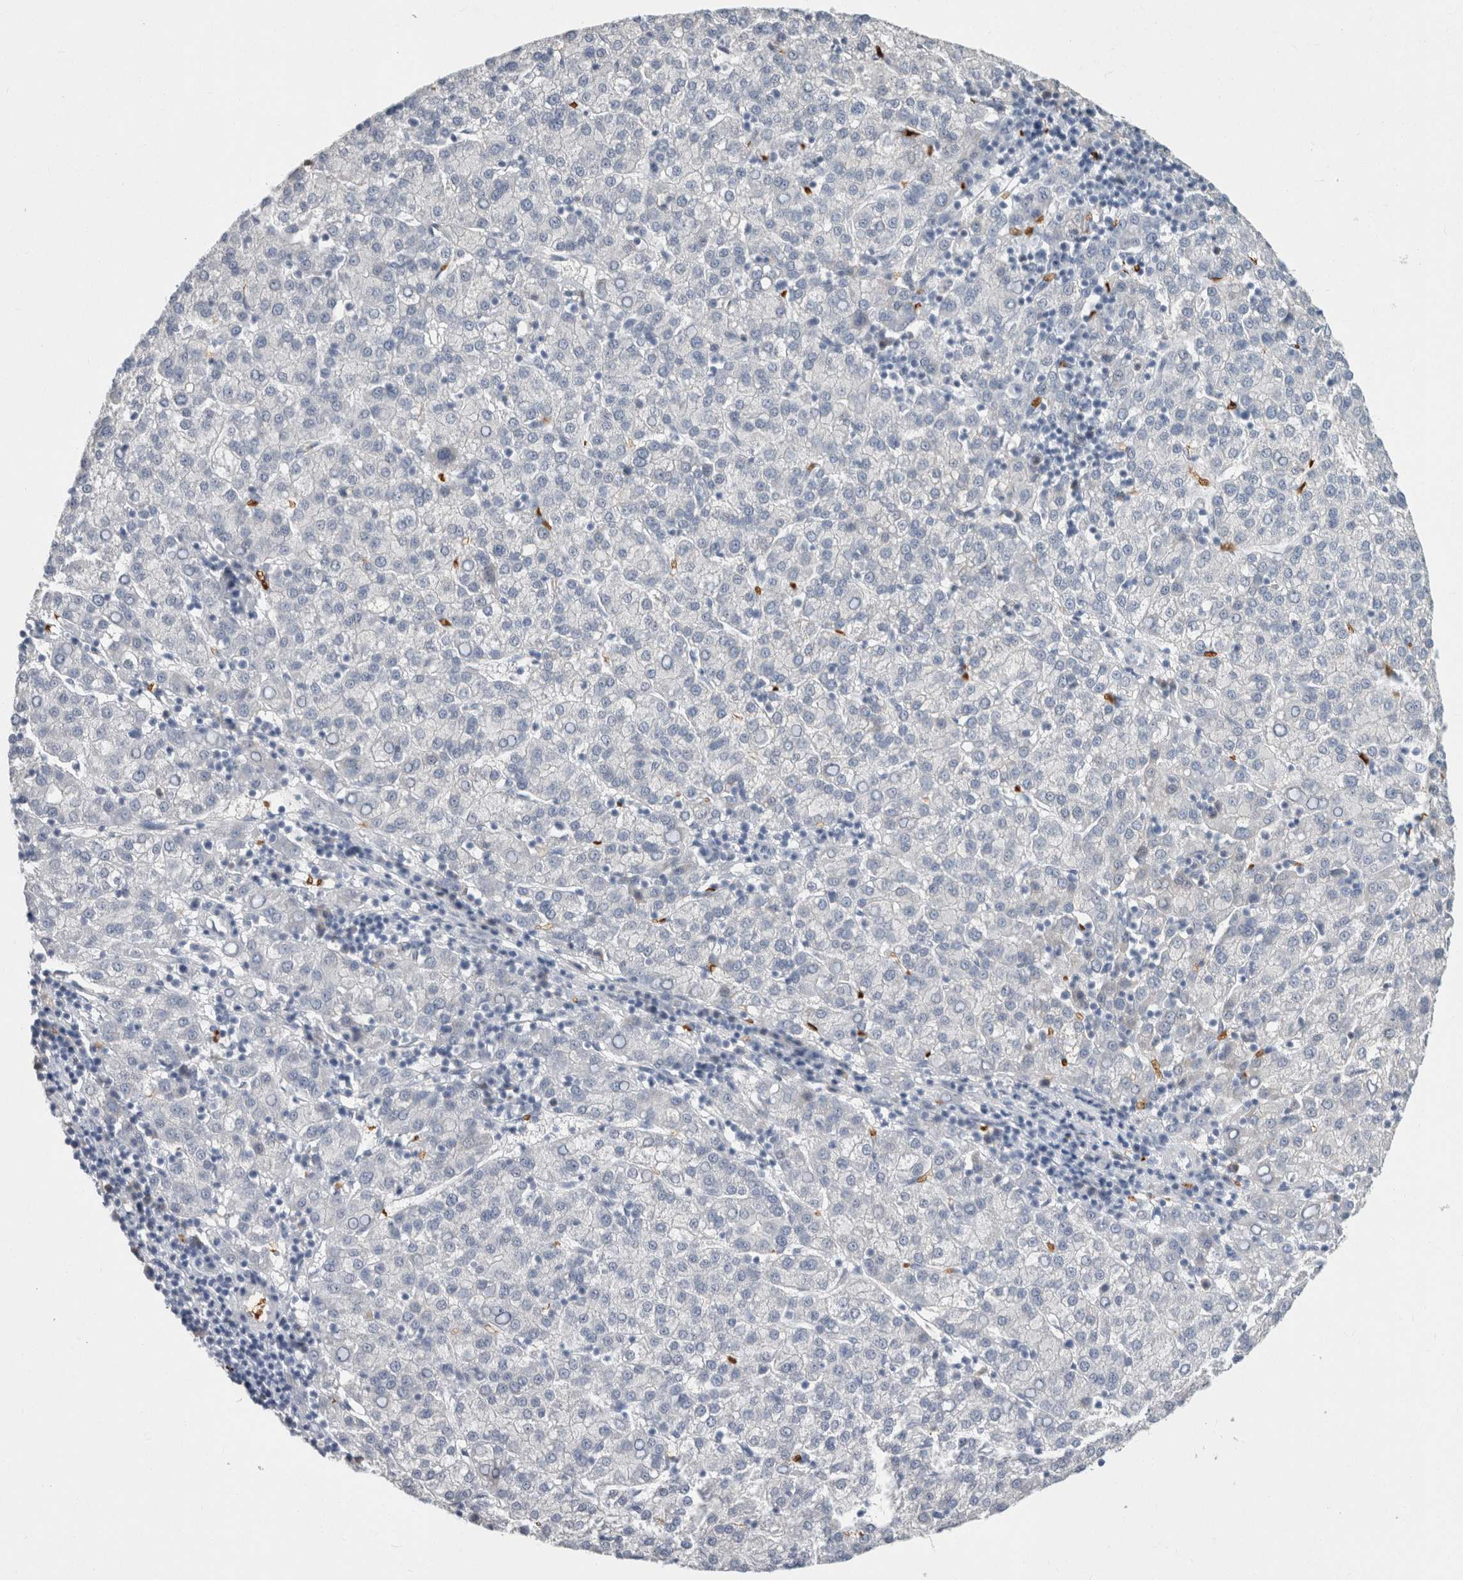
{"staining": {"intensity": "negative", "quantity": "none", "location": "none"}, "tissue": "liver cancer", "cell_type": "Tumor cells", "image_type": "cancer", "snomed": [{"axis": "morphology", "description": "Carcinoma, Hepatocellular, NOS"}, {"axis": "topography", "description": "Liver"}], "caption": "A histopathology image of human liver cancer (hepatocellular carcinoma) is negative for staining in tumor cells.", "gene": "CA1", "patient": {"sex": "female", "age": 58}}